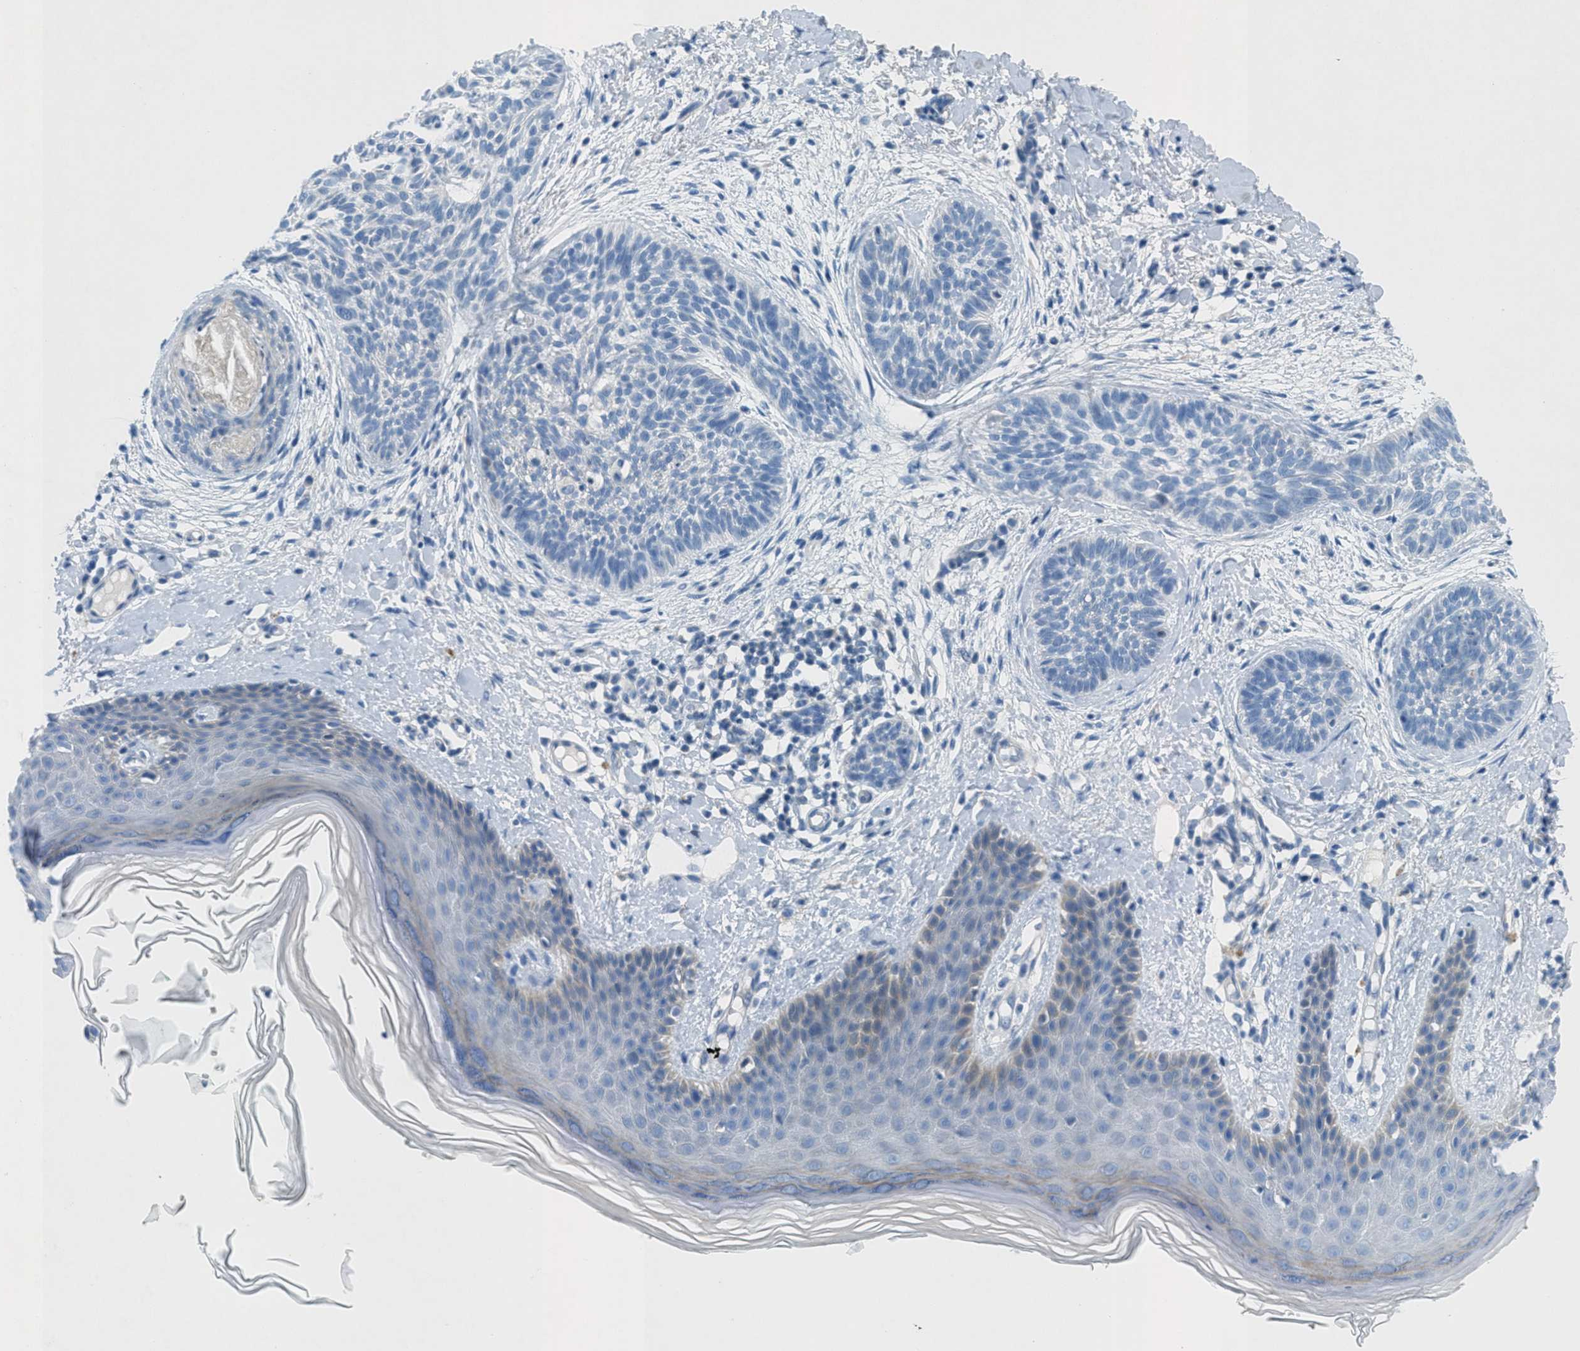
{"staining": {"intensity": "negative", "quantity": "none", "location": "none"}, "tissue": "skin cancer", "cell_type": "Tumor cells", "image_type": "cancer", "snomed": [{"axis": "morphology", "description": "Basal cell carcinoma"}, {"axis": "topography", "description": "Skin"}], "caption": "Skin cancer (basal cell carcinoma) was stained to show a protein in brown. There is no significant positivity in tumor cells.", "gene": "GALNT17", "patient": {"sex": "female", "age": 59}}